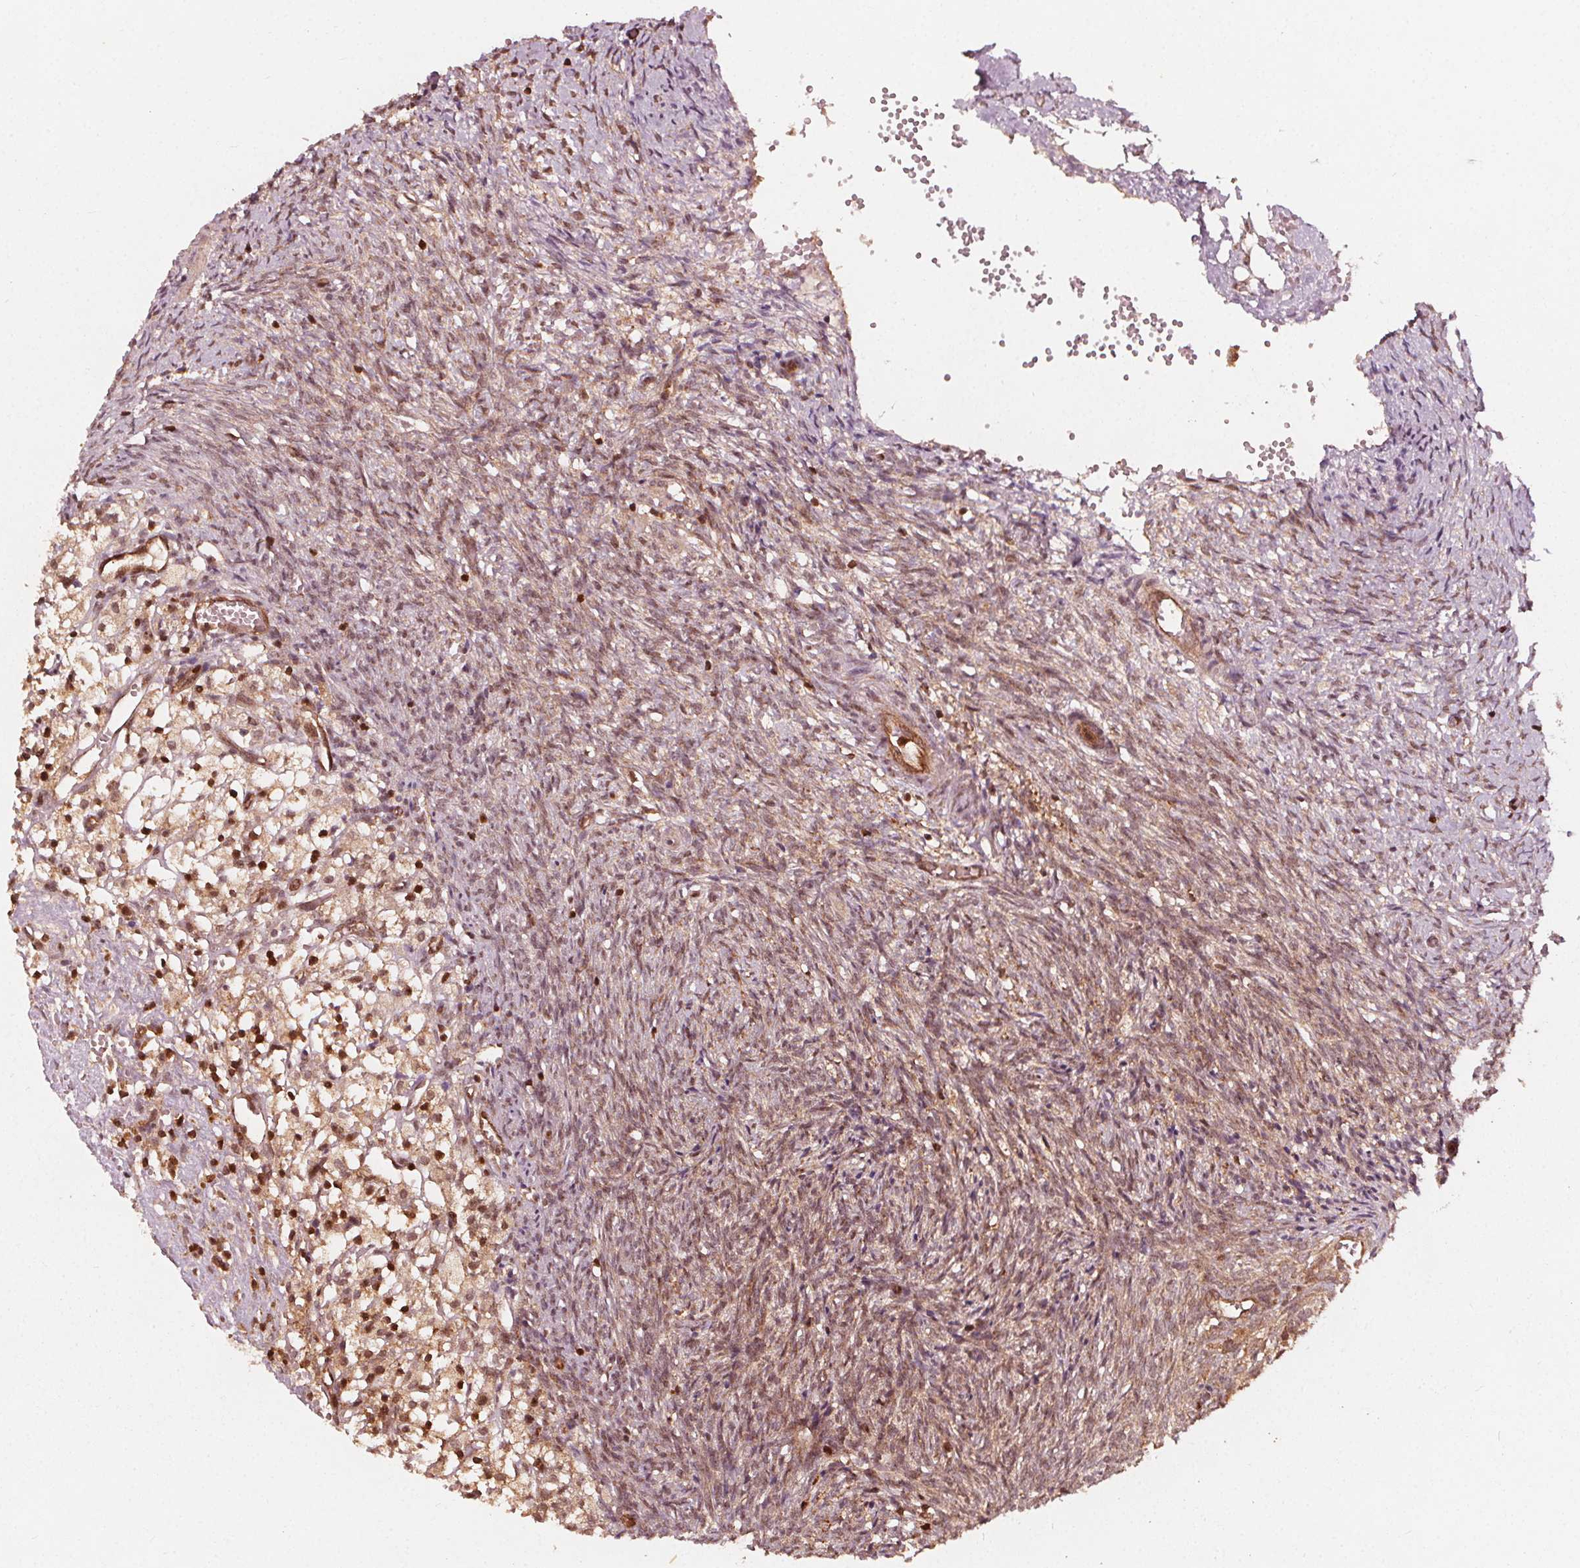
{"staining": {"intensity": "strong", "quantity": ">75%", "location": "cytoplasmic/membranous"}, "tissue": "ovary", "cell_type": "Follicle cells", "image_type": "normal", "snomed": [{"axis": "morphology", "description": "Normal tissue, NOS"}, {"axis": "topography", "description": "Ovary"}], "caption": "Approximately >75% of follicle cells in normal ovary exhibit strong cytoplasmic/membranous protein staining as visualized by brown immunohistochemical staining.", "gene": "AIP", "patient": {"sex": "female", "age": 46}}